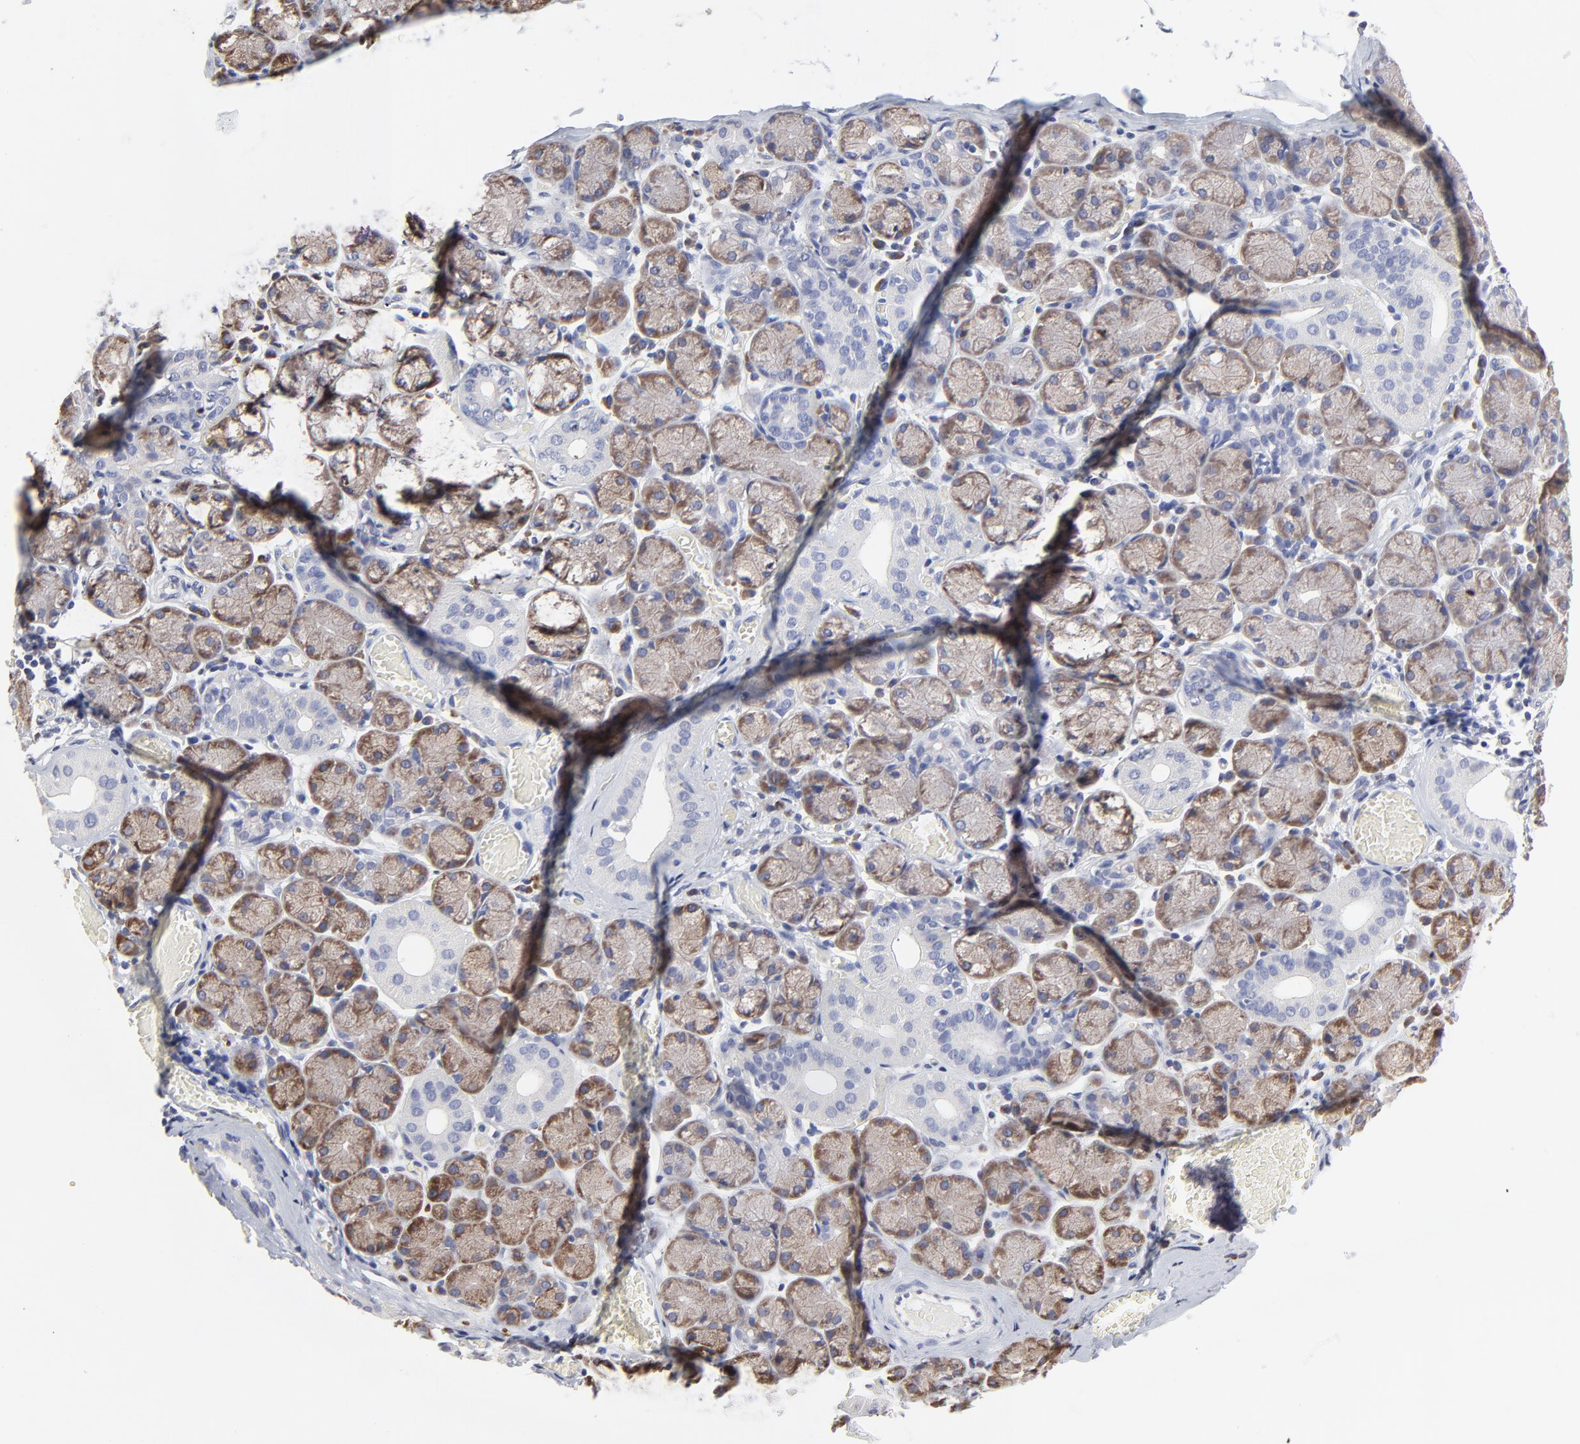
{"staining": {"intensity": "moderate", "quantity": "25%-75%", "location": "cytoplasmic/membranous"}, "tissue": "salivary gland", "cell_type": "Glandular cells", "image_type": "normal", "snomed": [{"axis": "morphology", "description": "Normal tissue, NOS"}, {"axis": "topography", "description": "Salivary gland"}], "caption": "Normal salivary gland reveals moderate cytoplasmic/membranous staining in about 25%-75% of glandular cells.", "gene": "TRIM22", "patient": {"sex": "female", "age": 24}}